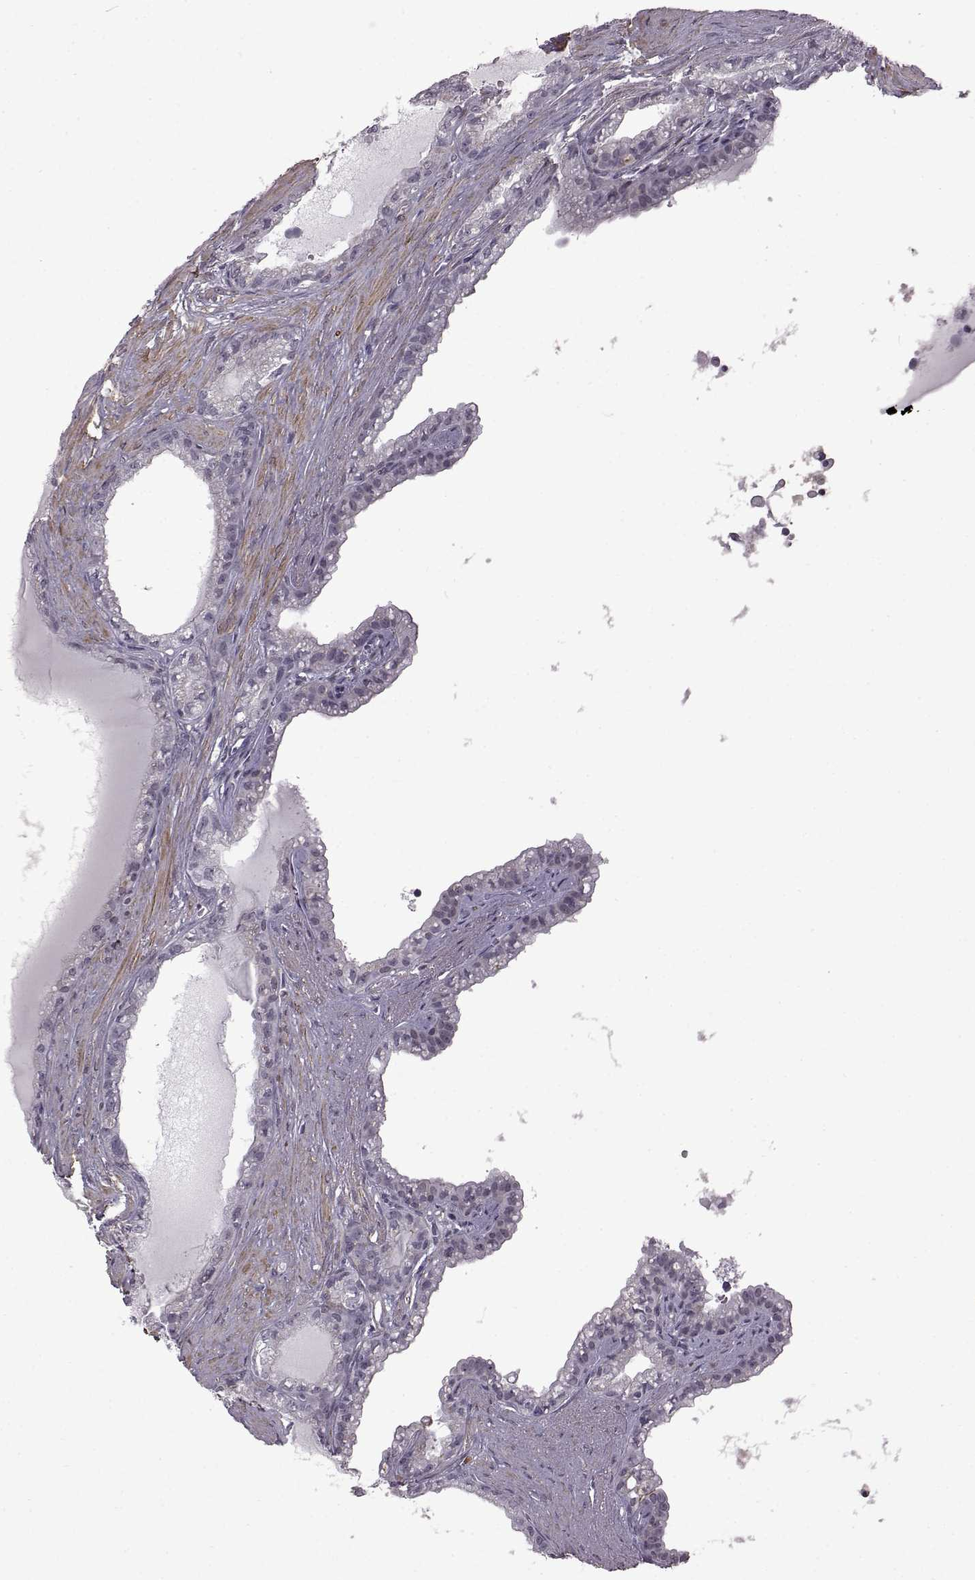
{"staining": {"intensity": "negative", "quantity": "none", "location": "none"}, "tissue": "seminal vesicle", "cell_type": "Glandular cells", "image_type": "normal", "snomed": [{"axis": "morphology", "description": "Normal tissue, NOS"}, {"axis": "morphology", "description": "Urothelial carcinoma, NOS"}, {"axis": "topography", "description": "Urinary bladder"}, {"axis": "topography", "description": "Seminal veicle"}], "caption": "Immunohistochemistry image of normal seminal vesicle: human seminal vesicle stained with DAB shows no significant protein staining in glandular cells.", "gene": "SYNPO2", "patient": {"sex": "male", "age": 76}}